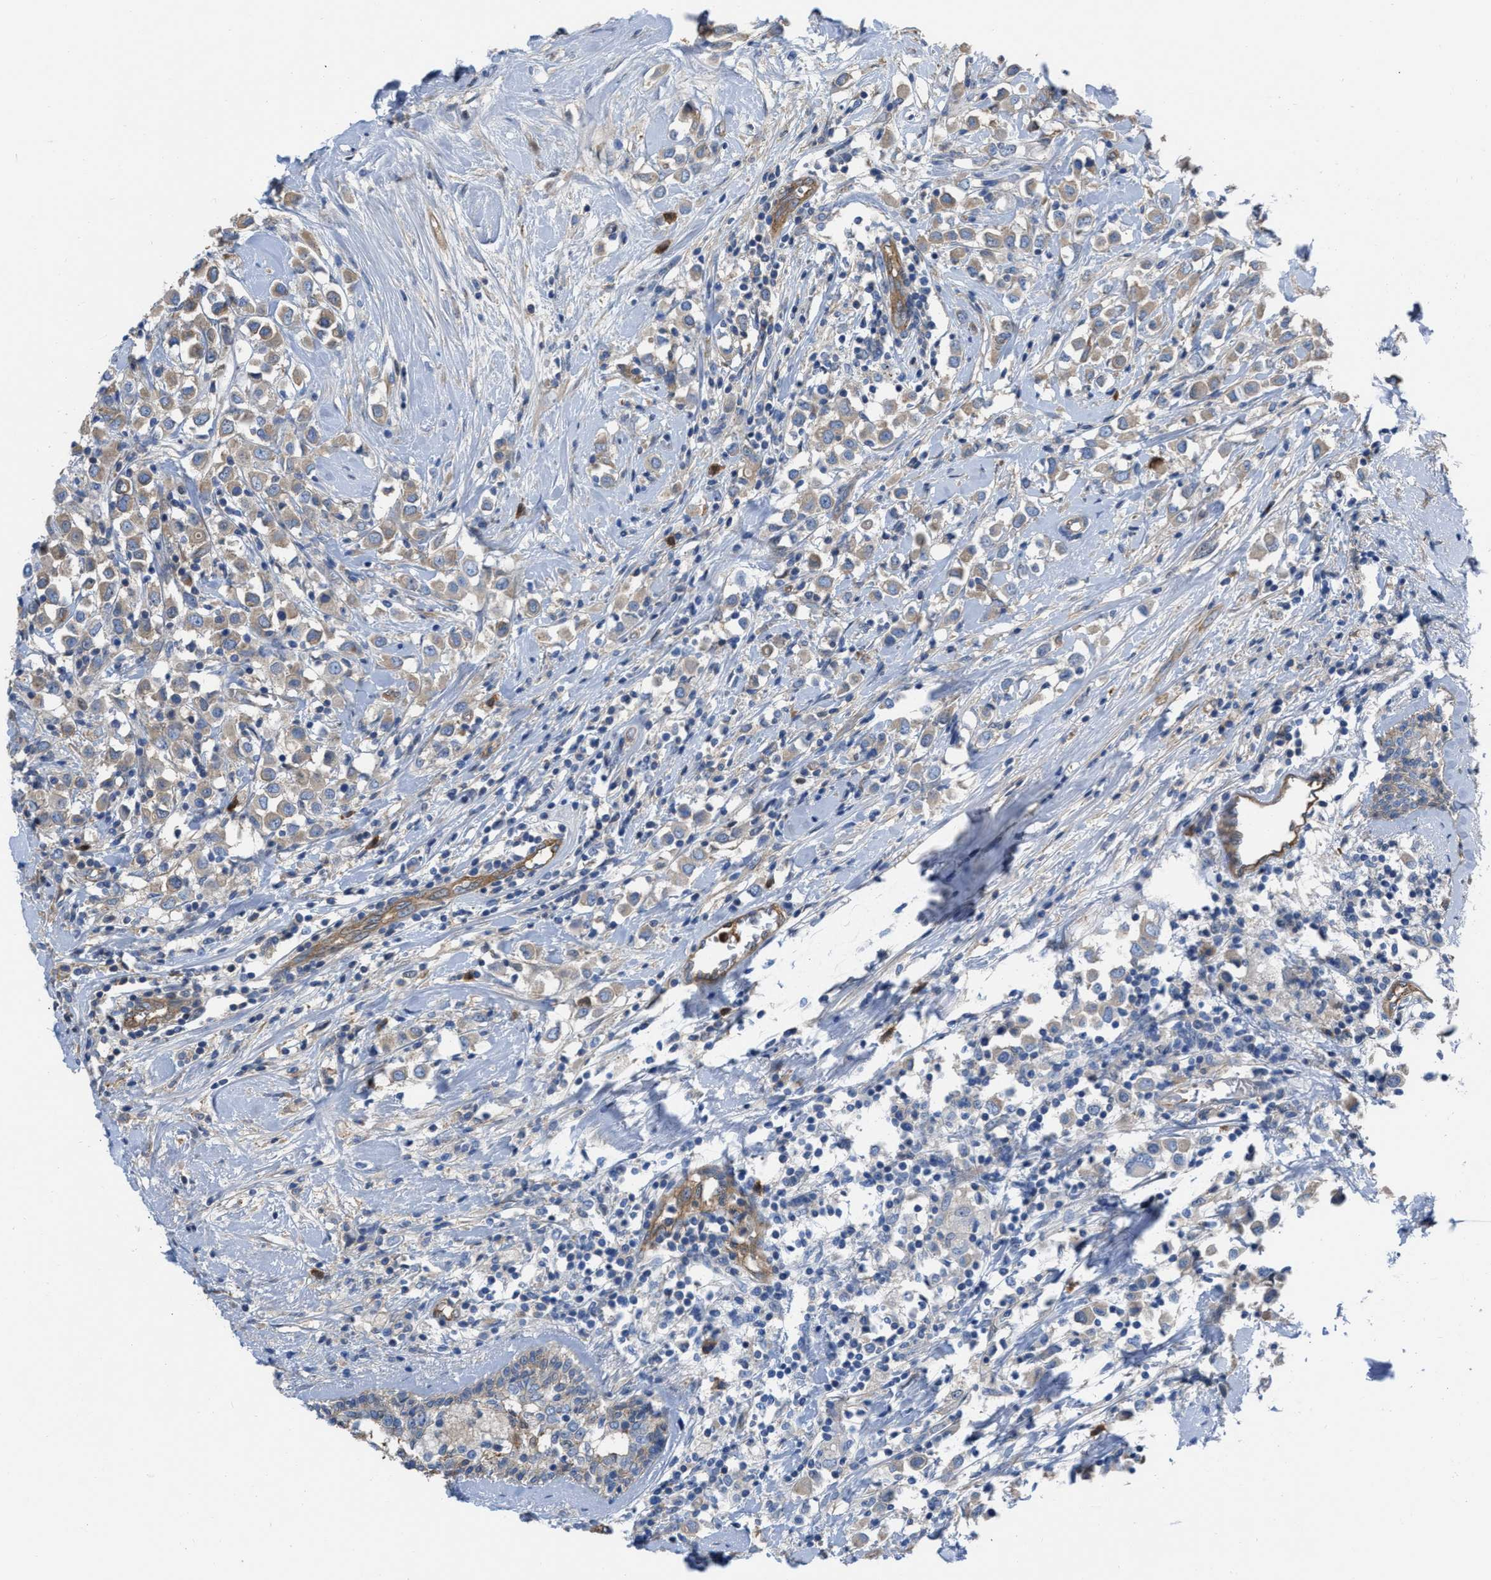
{"staining": {"intensity": "moderate", "quantity": "25%-75%", "location": "cytoplasmic/membranous"}, "tissue": "breast cancer", "cell_type": "Tumor cells", "image_type": "cancer", "snomed": [{"axis": "morphology", "description": "Duct carcinoma"}, {"axis": "topography", "description": "Breast"}], "caption": "Breast cancer stained for a protein demonstrates moderate cytoplasmic/membranous positivity in tumor cells.", "gene": "TRIOBP", "patient": {"sex": "female", "age": 61}}